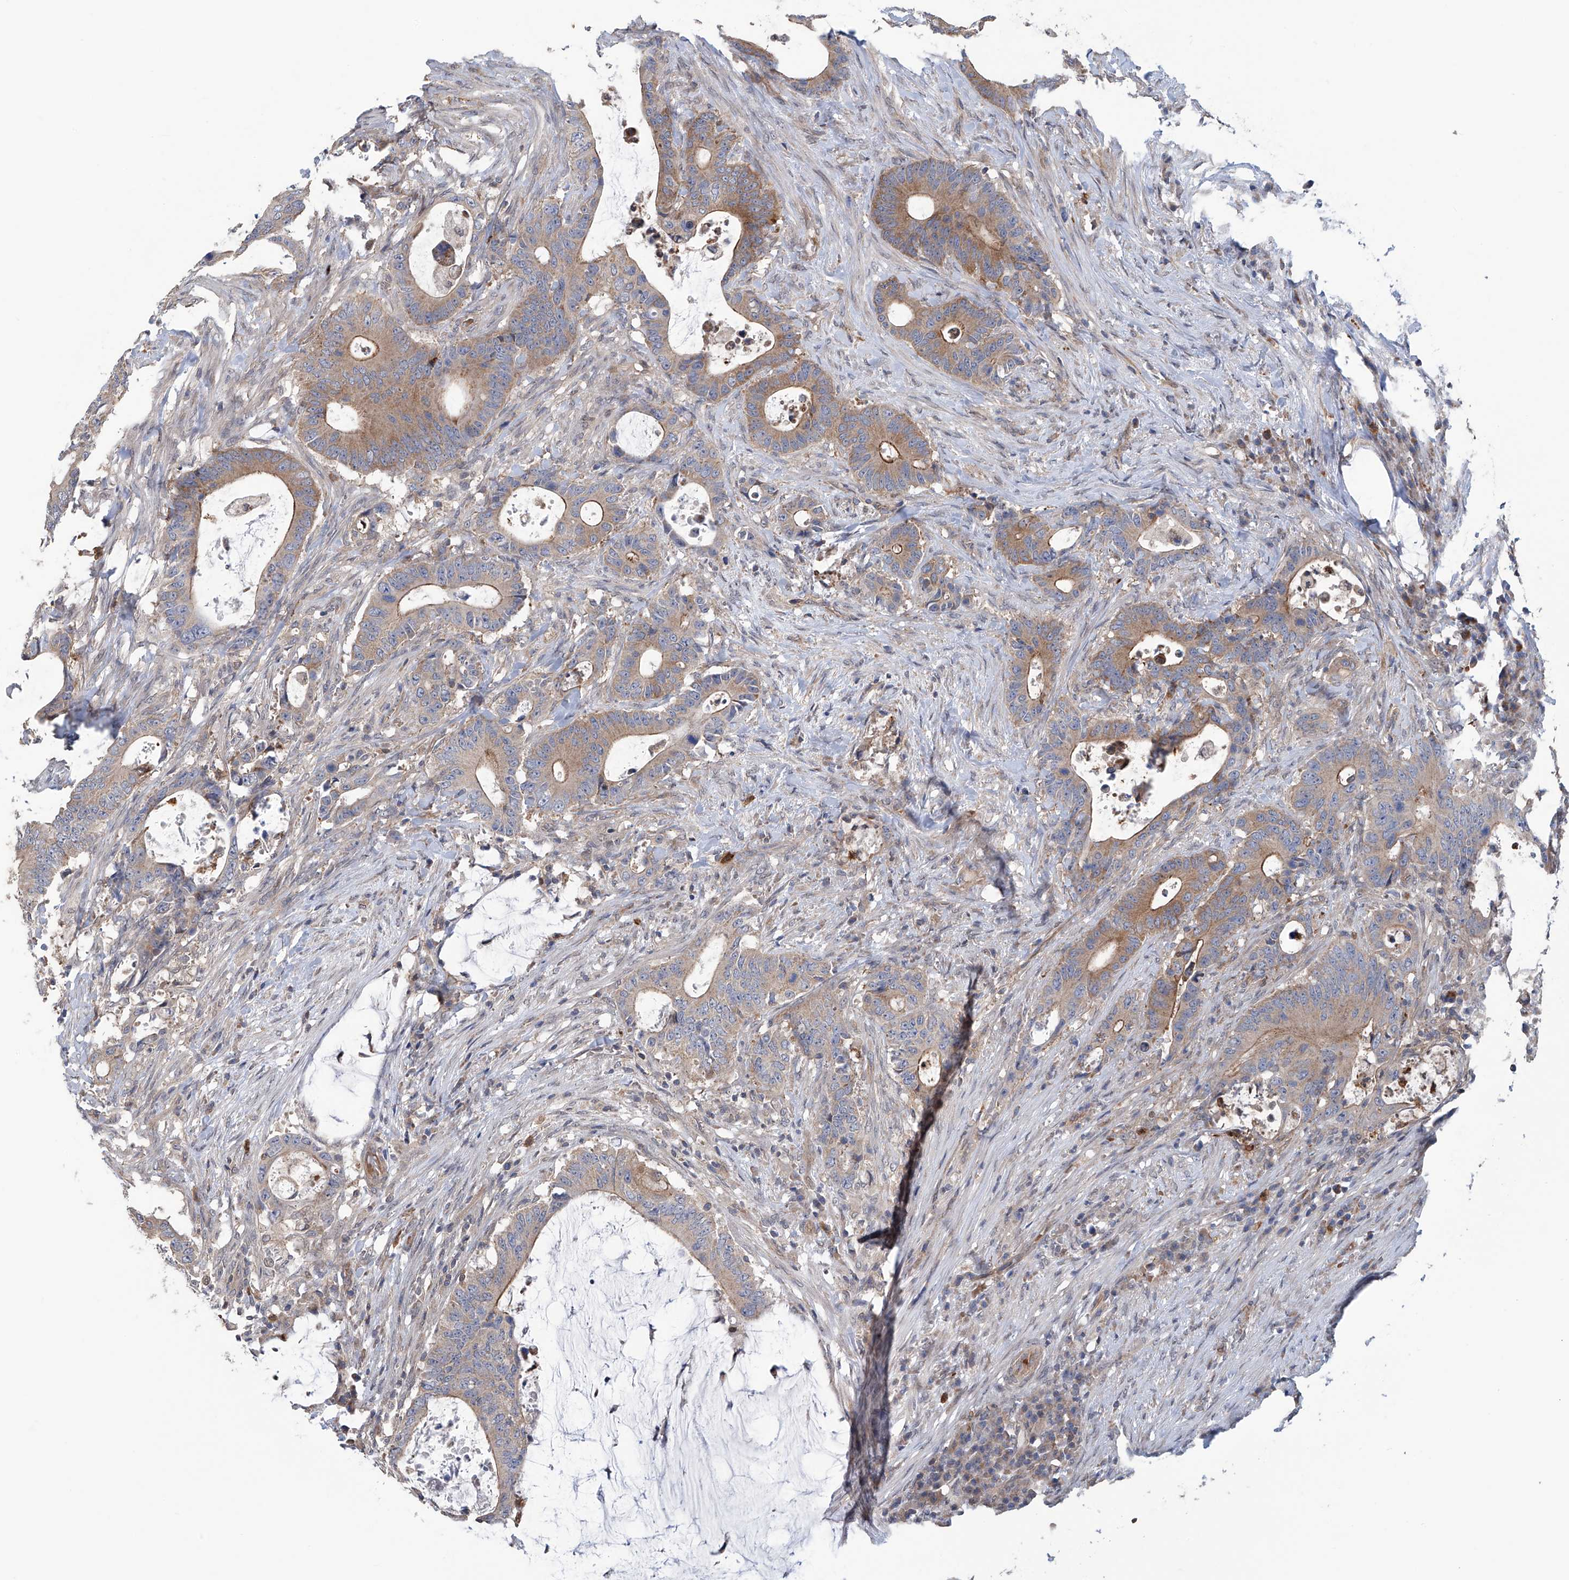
{"staining": {"intensity": "moderate", "quantity": ">75%", "location": "cytoplasmic/membranous"}, "tissue": "colorectal cancer", "cell_type": "Tumor cells", "image_type": "cancer", "snomed": [{"axis": "morphology", "description": "Adenocarcinoma, NOS"}, {"axis": "topography", "description": "Colon"}], "caption": "Immunohistochemistry (IHC) histopathology image of neoplastic tissue: colorectal cancer stained using immunohistochemistry exhibits medium levels of moderate protein expression localized specifically in the cytoplasmic/membranous of tumor cells, appearing as a cytoplasmic/membranous brown color.", "gene": "EIF2D", "patient": {"sex": "male", "age": 83}}